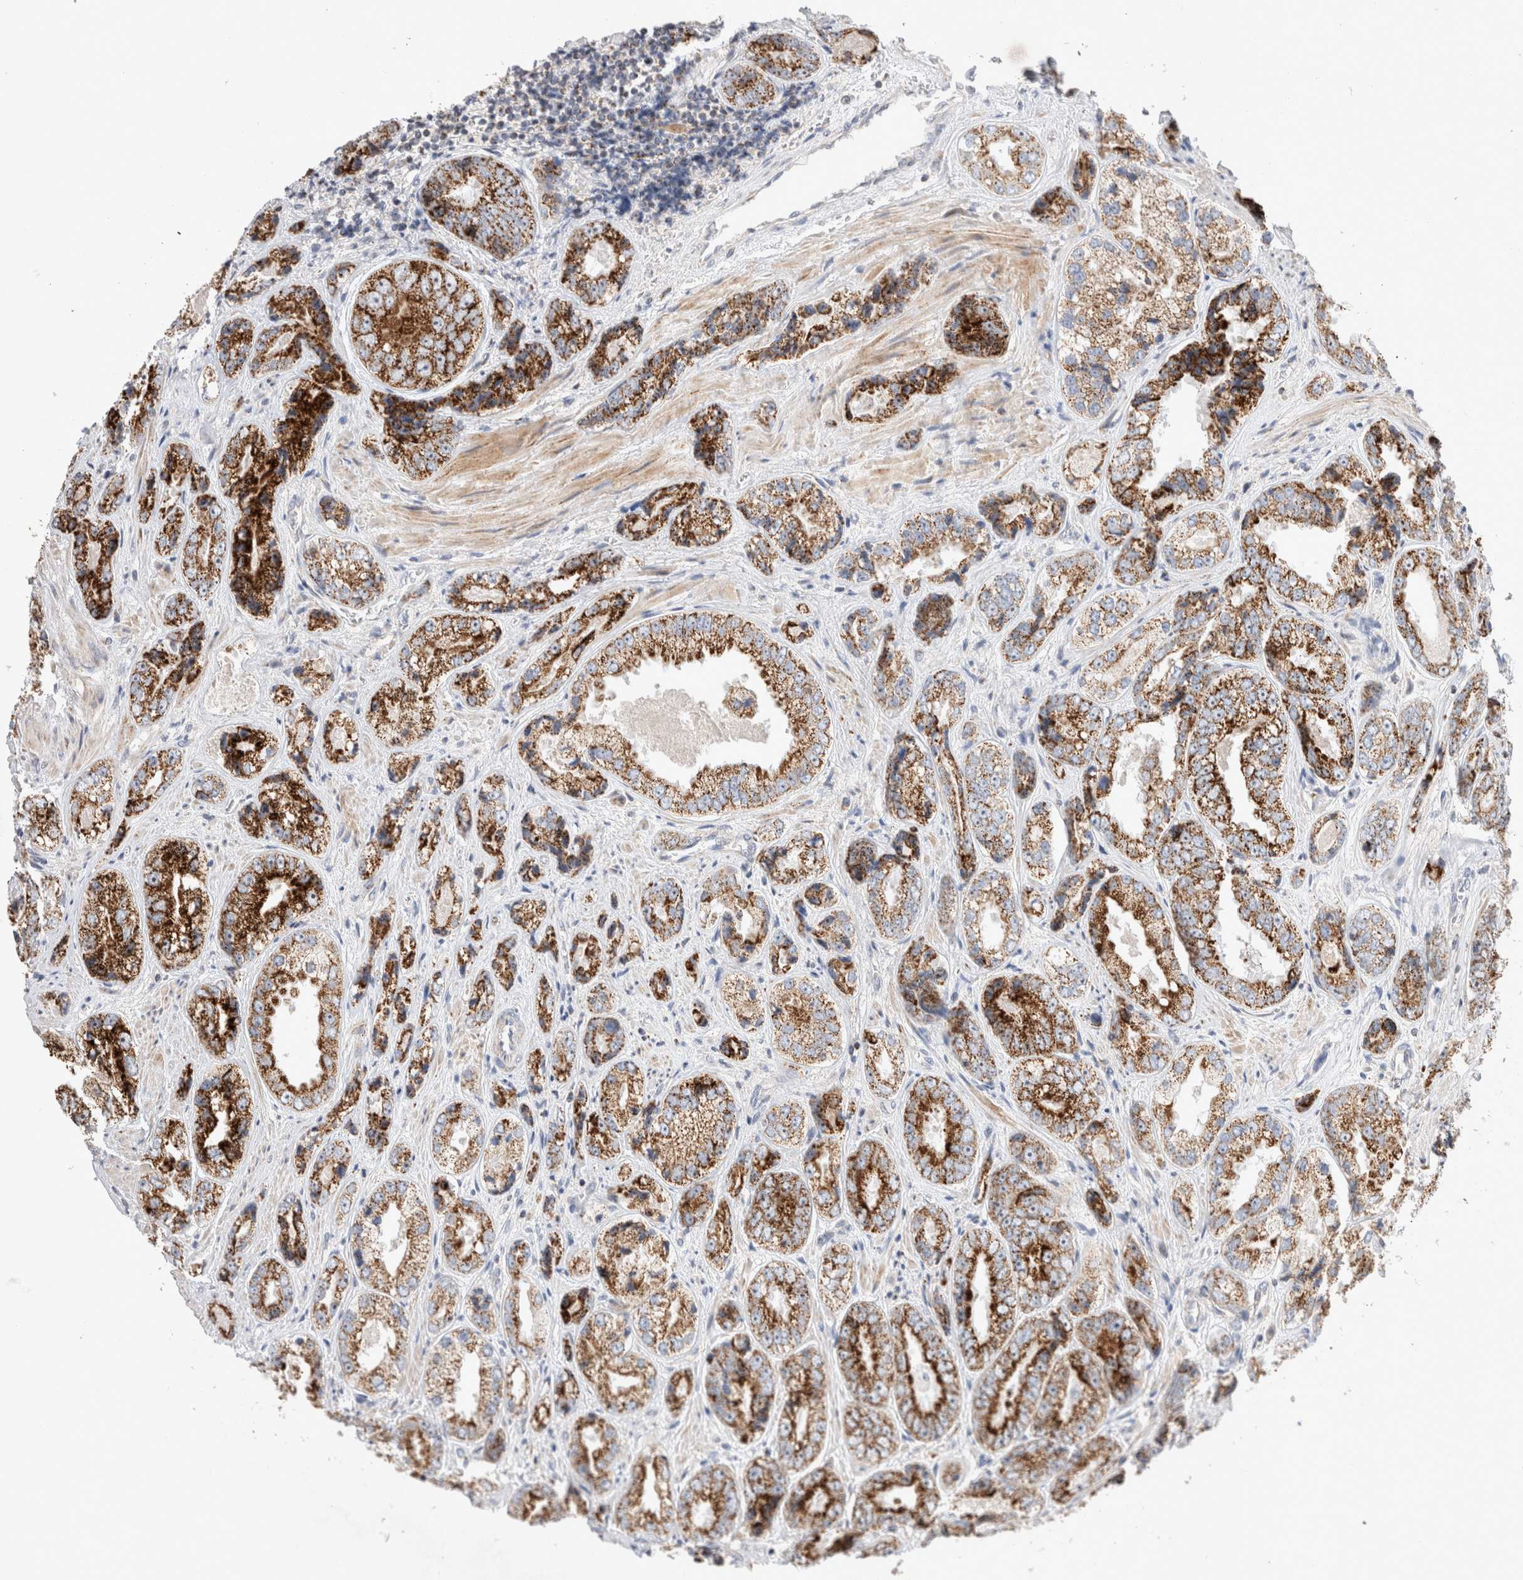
{"staining": {"intensity": "strong", "quantity": ">75%", "location": "cytoplasmic/membranous"}, "tissue": "prostate cancer", "cell_type": "Tumor cells", "image_type": "cancer", "snomed": [{"axis": "morphology", "description": "Adenocarcinoma, High grade"}, {"axis": "topography", "description": "Prostate"}], "caption": "About >75% of tumor cells in human adenocarcinoma (high-grade) (prostate) reveal strong cytoplasmic/membranous protein staining as visualized by brown immunohistochemical staining.", "gene": "CHADL", "patient": {"sex": "male", "age": 61}}